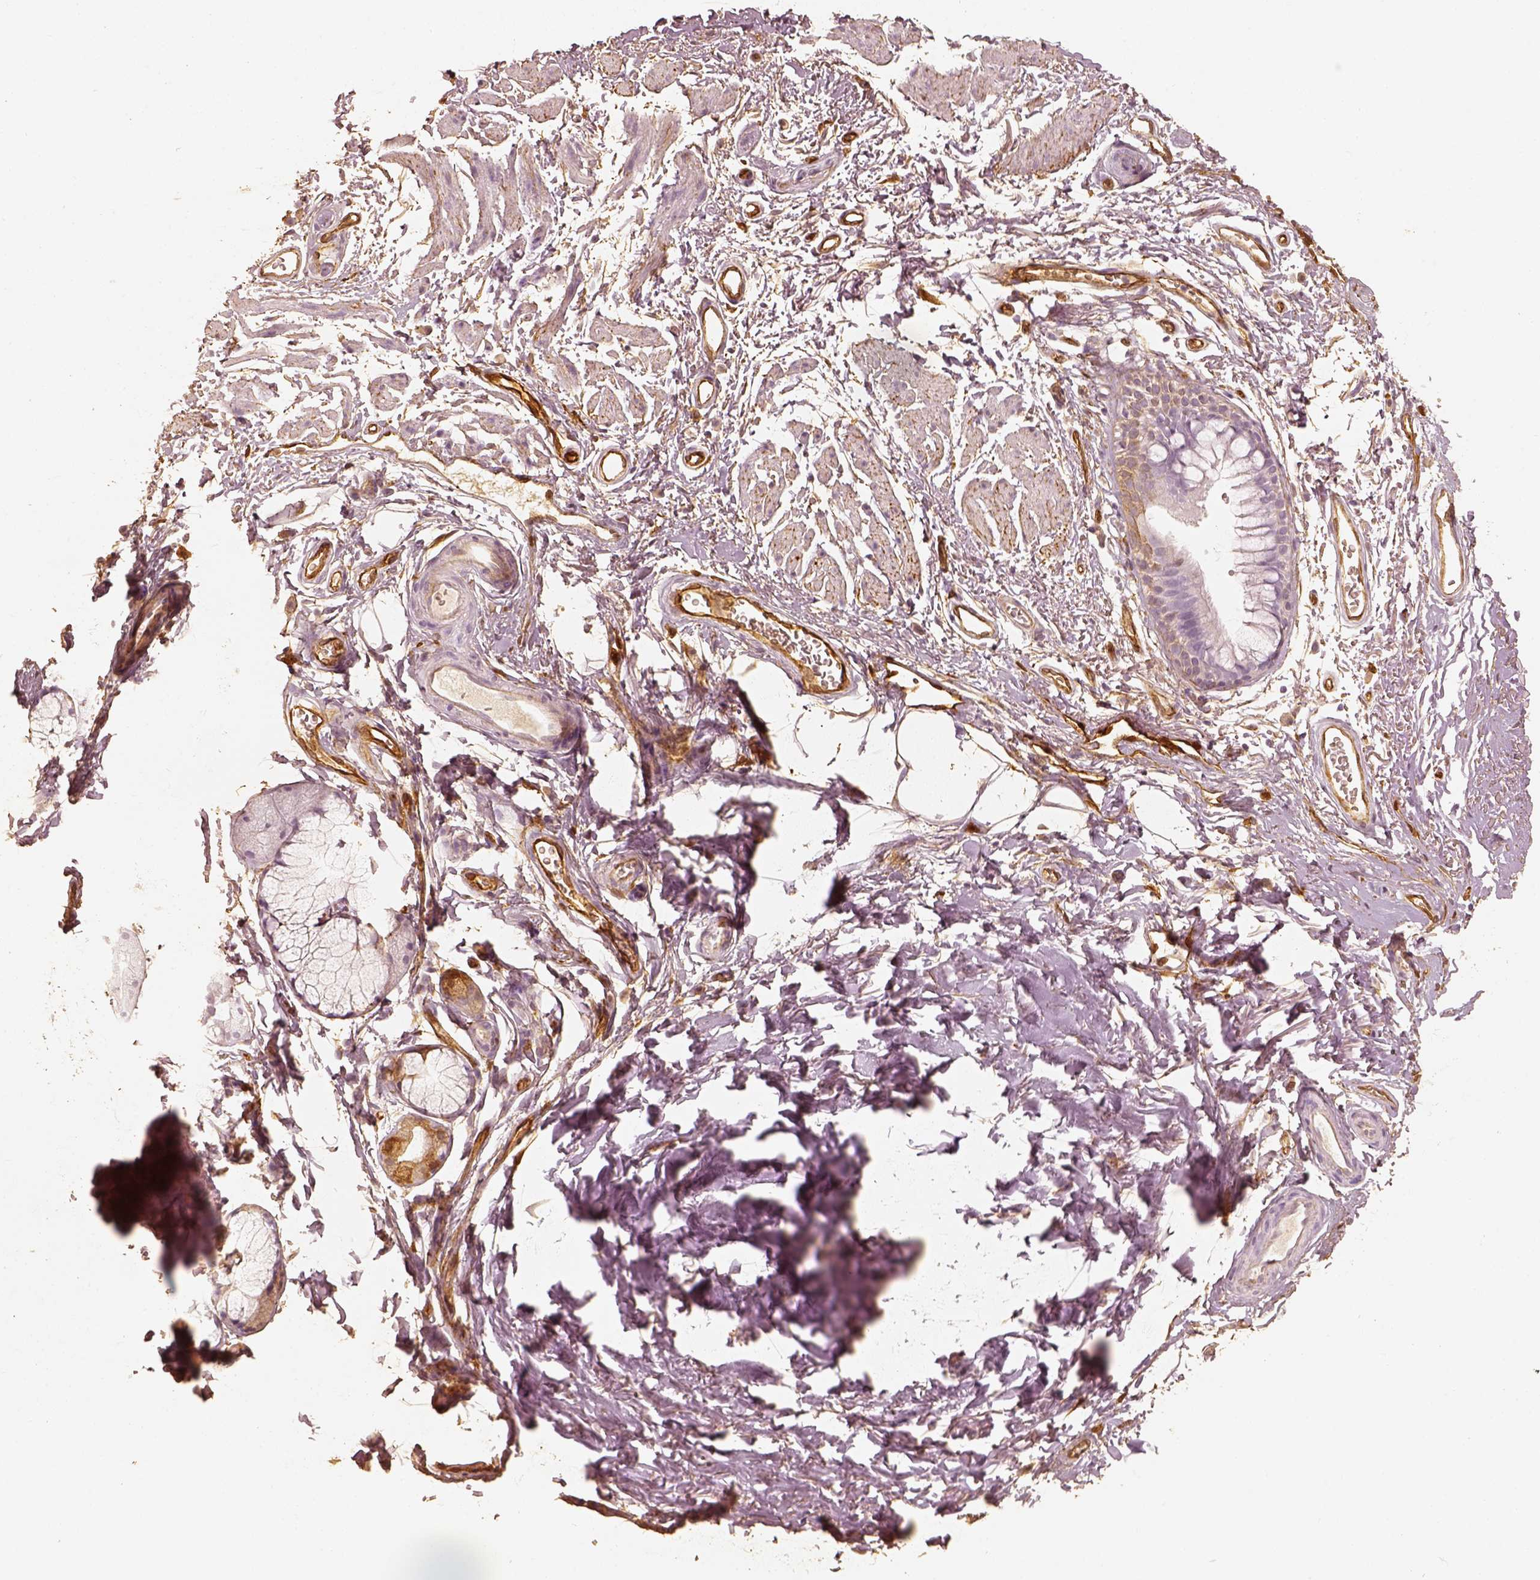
{"staining": {"intensity": "moderate", "quantity": ">75%", "location": "cytoplasmic/membranous"}, "tissue": "adipose tissue", "cell_type": "Adipocytes", "image_type": "normal", "snomed": [{"axis": "morphology", "description": "Normal tissue, NOS"}, {"axis": "topography", "description": "Cartilage tissue"}, {"axis": "topography", "description": "Bronchus"}], "caption": "Moderate cytoplasmic/membranous expression is seen in about >75% of adipocytes in unremarkable adipose tissue. (DAB IHC with brightfield microscopy, high magnification).", "gene": "FSCN1", "patient": {"sex": "female", "age": 79}}